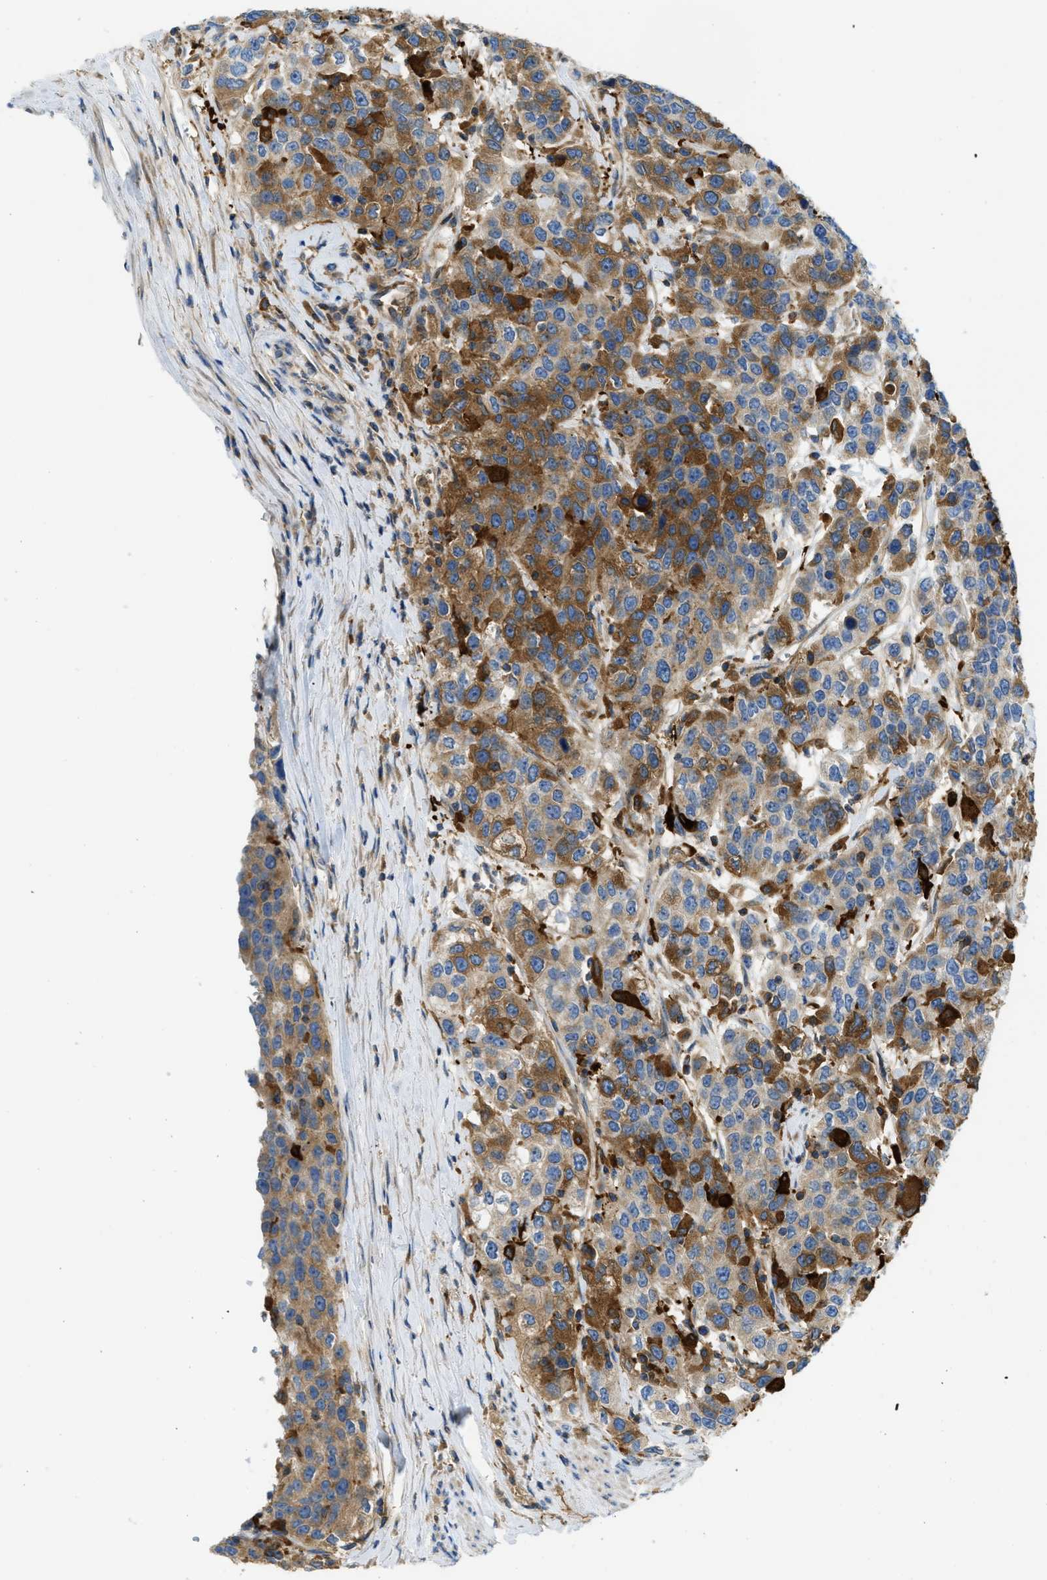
{"staining": {"intensity": "moderate", "quantity": "25%-75%", "location": "cytoplasmic/membranous"}, "tissue": "urothelial cancer", "cell_type": "Tumor cells", "image_type": "cancer", "snomed": [{"axis": "morphology", "description": "Urothelial carcinoma, High grade"}, {"axis": "topography", "description": "Urinary bladder"}], "caption": "Brown immunohistochemical staining in human urothelial cancer demonstrates moderate cytoplasmic/membranous expression in about 25%-75% of tumor cells. Immunohistochemistry stains the protein of interest in brown and the nuclei are stained blue.", "gene": "RFFL", "patient": {"sex": "female", "age": 80}}